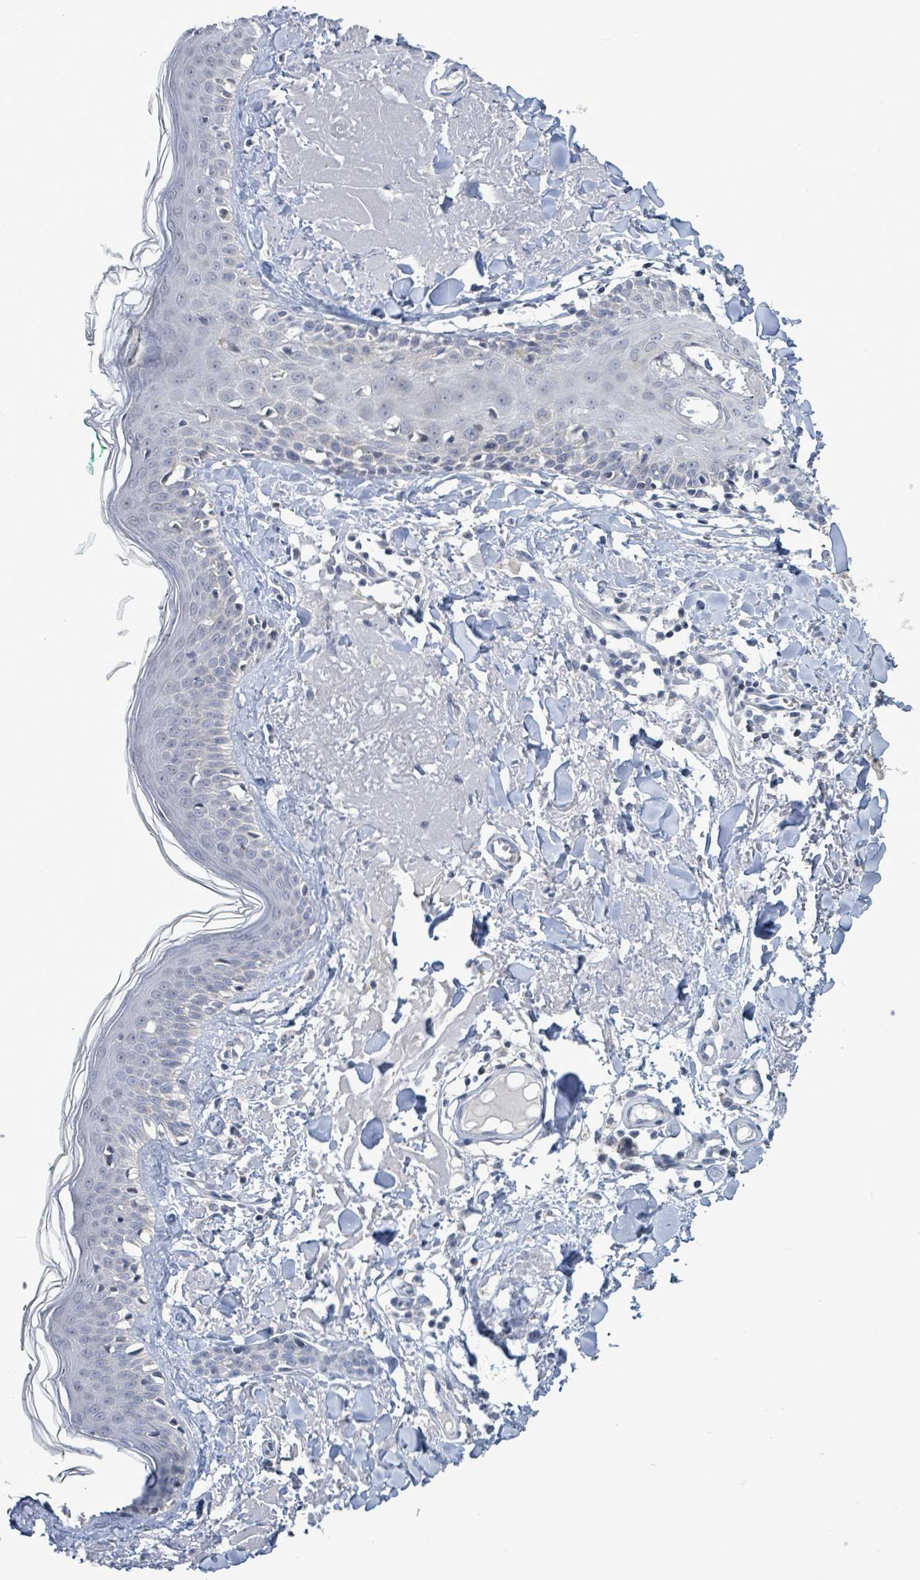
{"staining": {"intensity": "negative", "quantity": "none", "location": "none"}, "tissue": "skin", "cell_type": "Fibroblasts", "image_type": "normal", "snomed": [{"axis": "morphology", "description": "Normal tissue, NOS"}, {"axis": "morphology", "description": "Malignant melanoma, NOS"}, {"axis": "topography", "description": "Skin"}], "caption": "Immunohistochemistry (IHC) of benign human skin exhibits no expression in fibroblasts.", "gene": "COQ10B", "patient": {"sex": "male", "age": 80}}